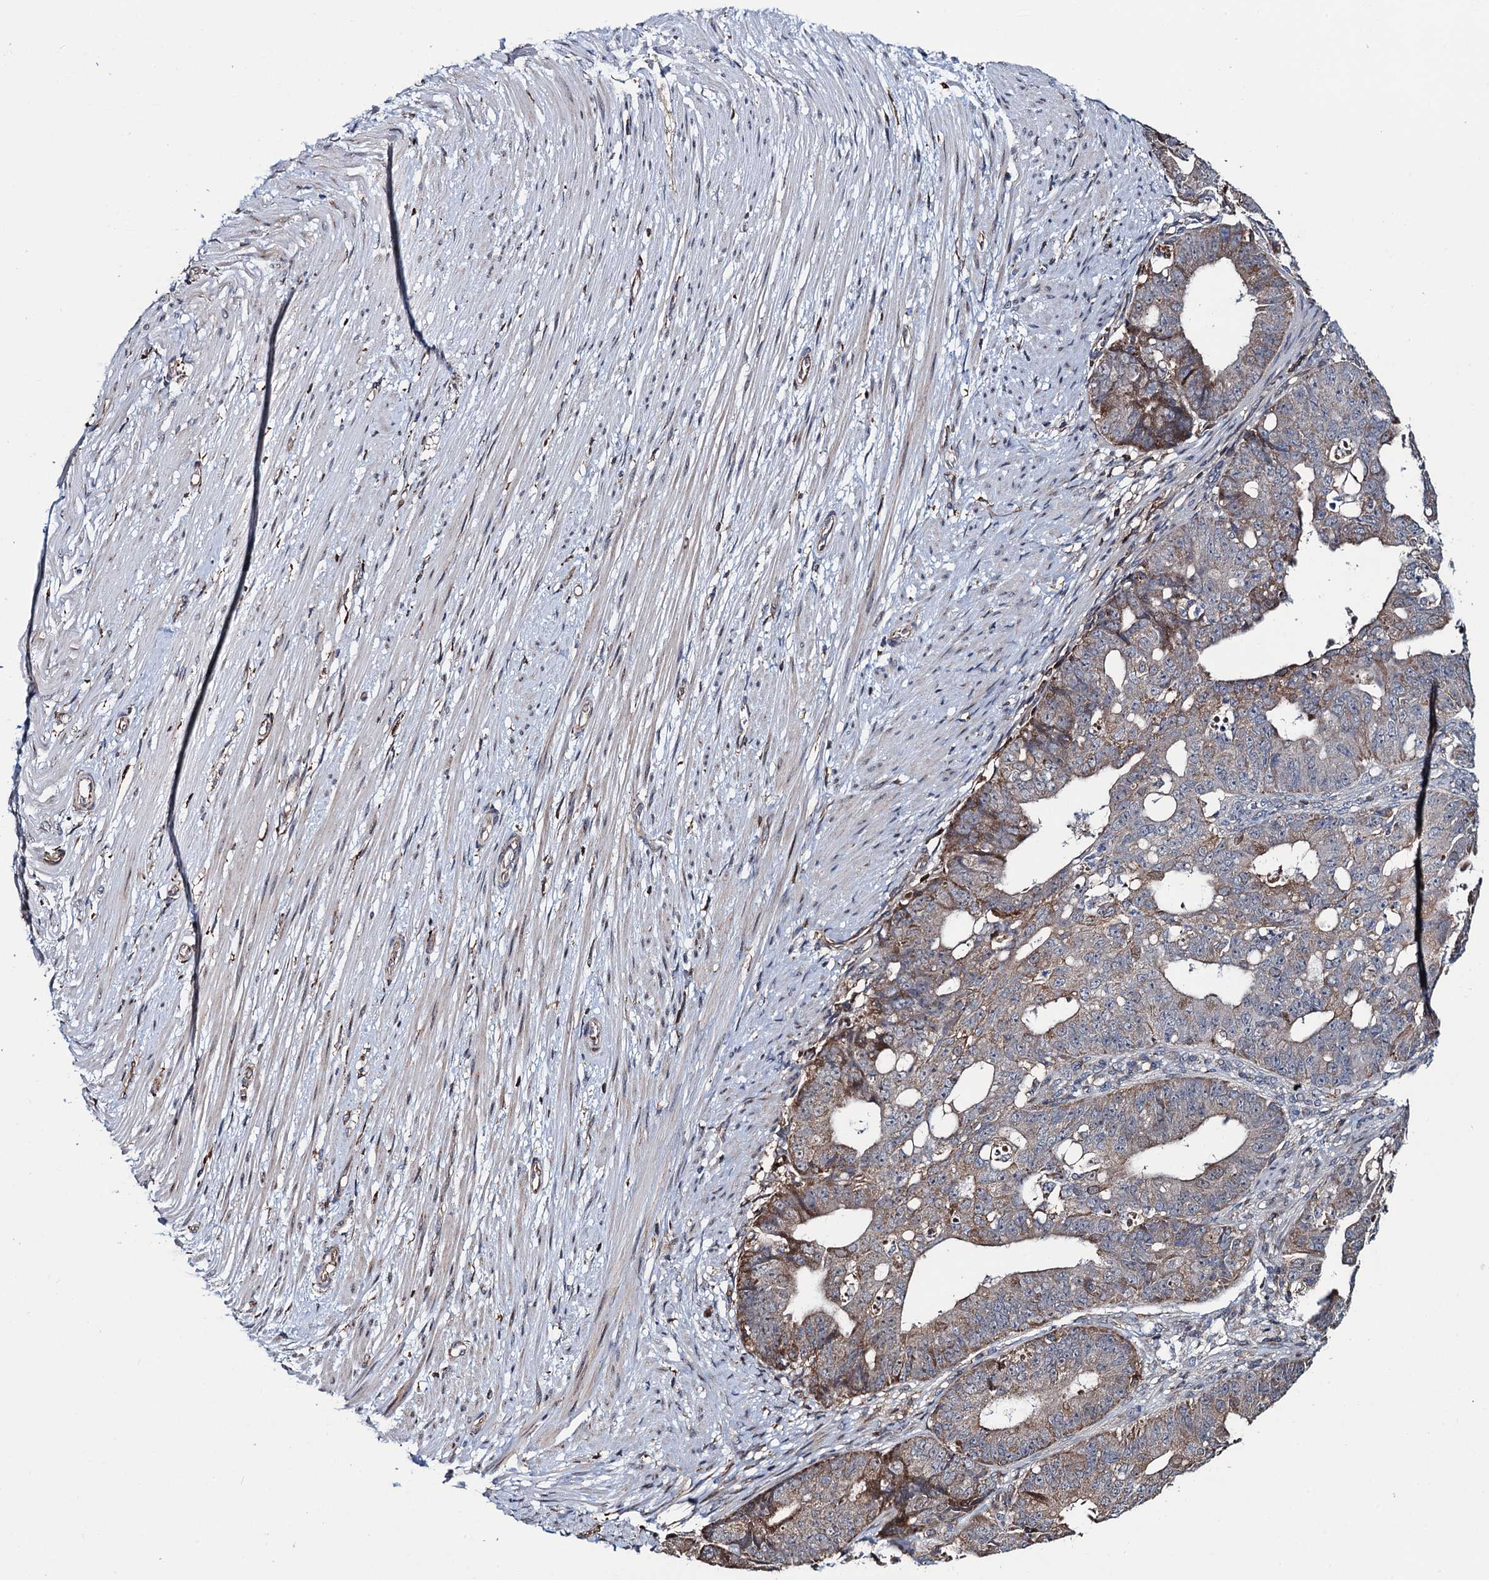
{"staining": {"intensity": "weak", "quantity": ">75%", "location": "cytoplasmic/membranous"}, "tissue": "ovarian cancer", "cell_type": "Tumor cells", "image_type": "cancer", "snomed": [{"axis": "morphology", "description": "Carcinoma, endometroid"}, {"axis": "topography", "description": "Appendix"}, {"axis": "topography", "description": "Ovary"}], "caption": "Protein staining of endometroid carcinoma (ovarian) tissue displays weak cytoplasmic/membranous expression in about >75% of tumor cells.", "gene": "CCDC102A", "patient": {"sex": "female", "age": 42}}